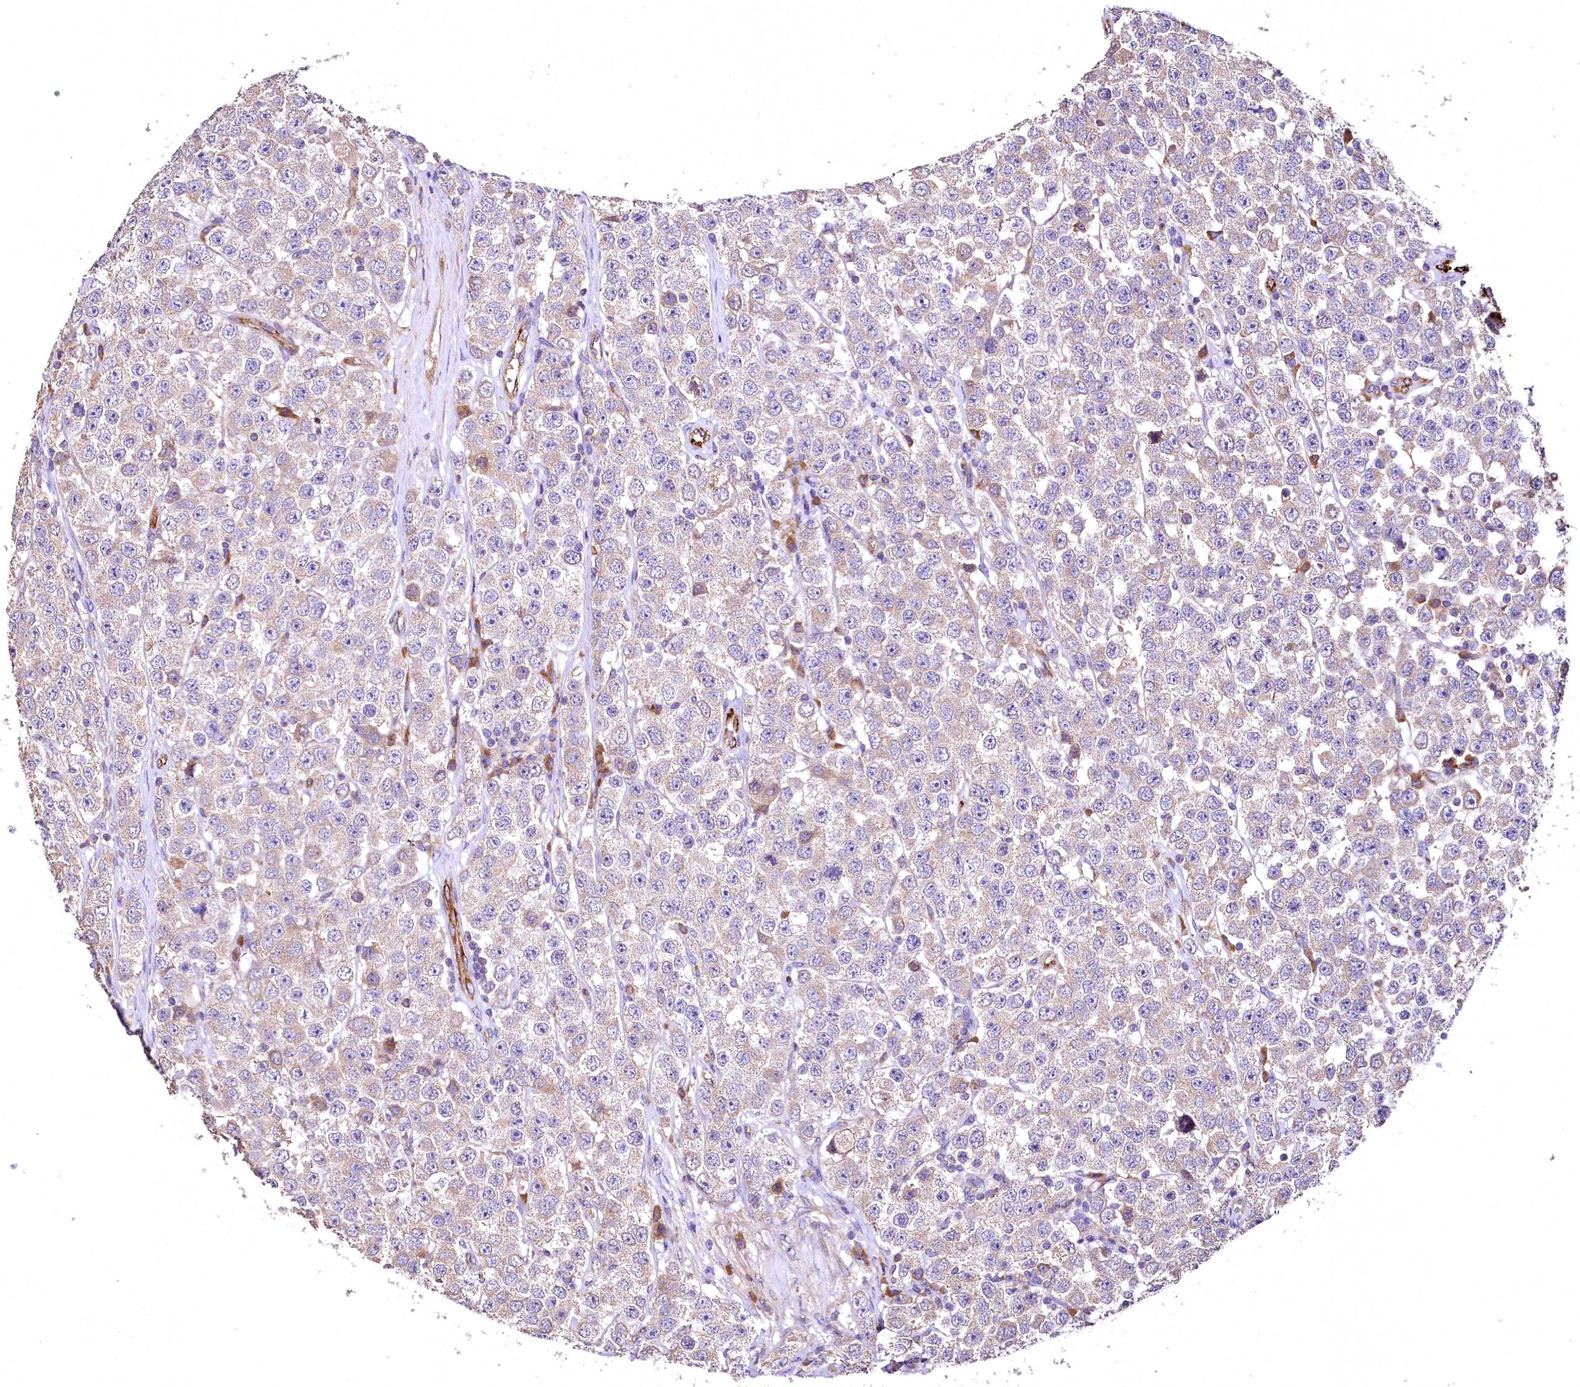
{"staining": {"intensity": "weak", "quantity": "25%-75%", "location": "cytoplasmic/membranous"}, "tissue": "testis cancer", "cell_type": "Tumor cells", "image_type": "cancer", "snomed": [{"axis": "morphology", "description": "Seminoma, NOS"}, {"axis": "topography", "description": "Testis"}], "caption": "Immunohistochemistry micrograph of neoplastic tissue: testis cancer stained using IHC displays low levels of weak protein expression localized specifically in the cytoplasmic/membranous of tumor cells, appearing as a cytoplasmic/membranous brown color.", "gene": "RASSF1", "patient": {"sex": "male", "age": 28}}